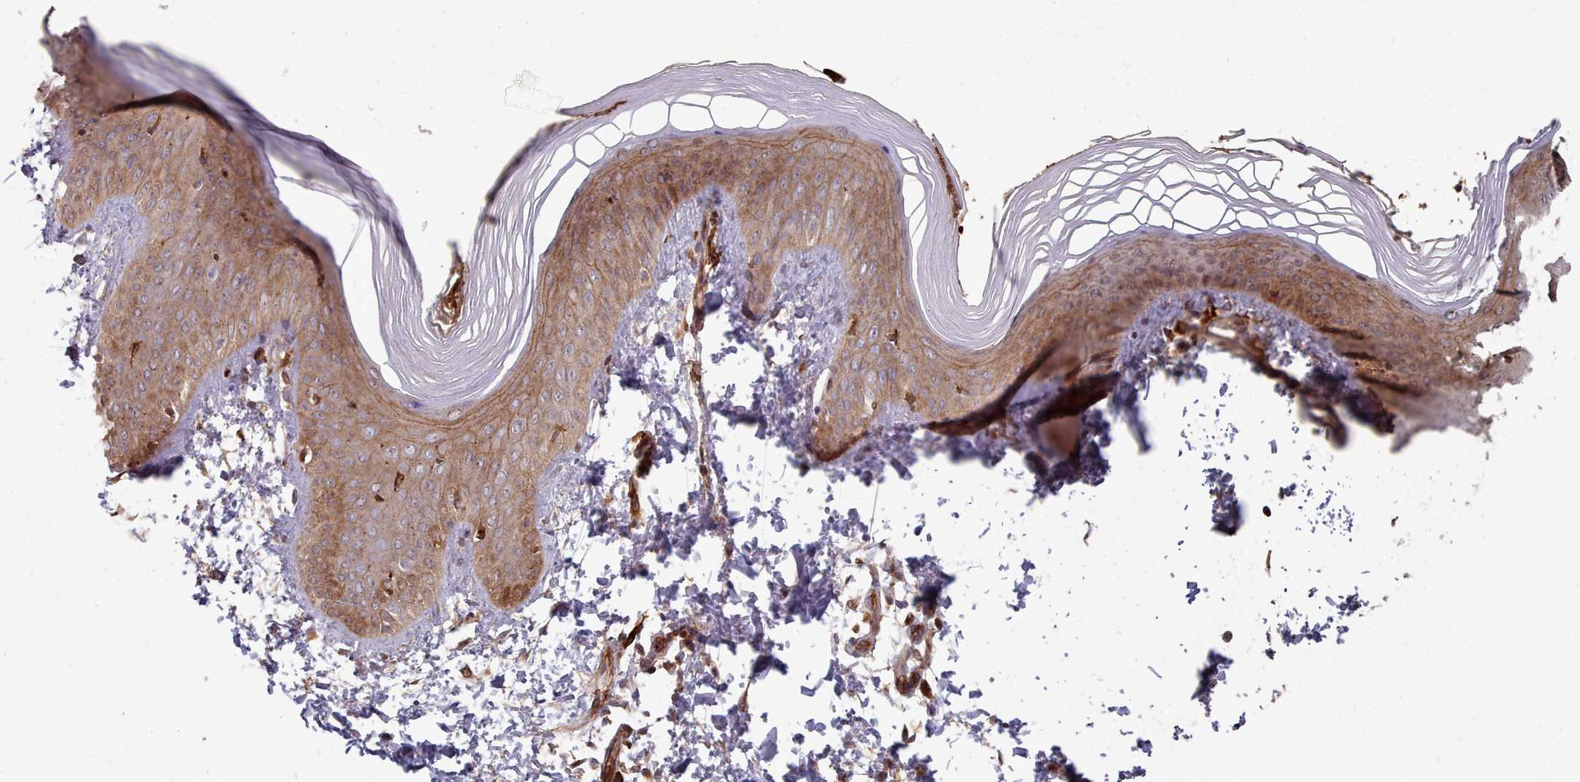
{"staining": {"intensity": "moderate", "quantity": ">75%", "location": "cytoplasmic/membranous"}, "tissue": "skin", "cell_type": "Epidermal cells", "image_type": "normal", "snomed": [{"axis": "morphology", "description": "Normal tissue, NOS"}, {"axis": "morphology", "description": "Inflammation, NOS"}, {"axis": "topography", "description": "Soft tissue"}, {"axis": "topography", "description": "Anal"}], "caption": "Moderate cytoplasmic/membranous positivity is identified in about >75% of epidermal cells in benign skin.", "gene": "THSD7B", "patient": {"sex": "female", "age": 15}}